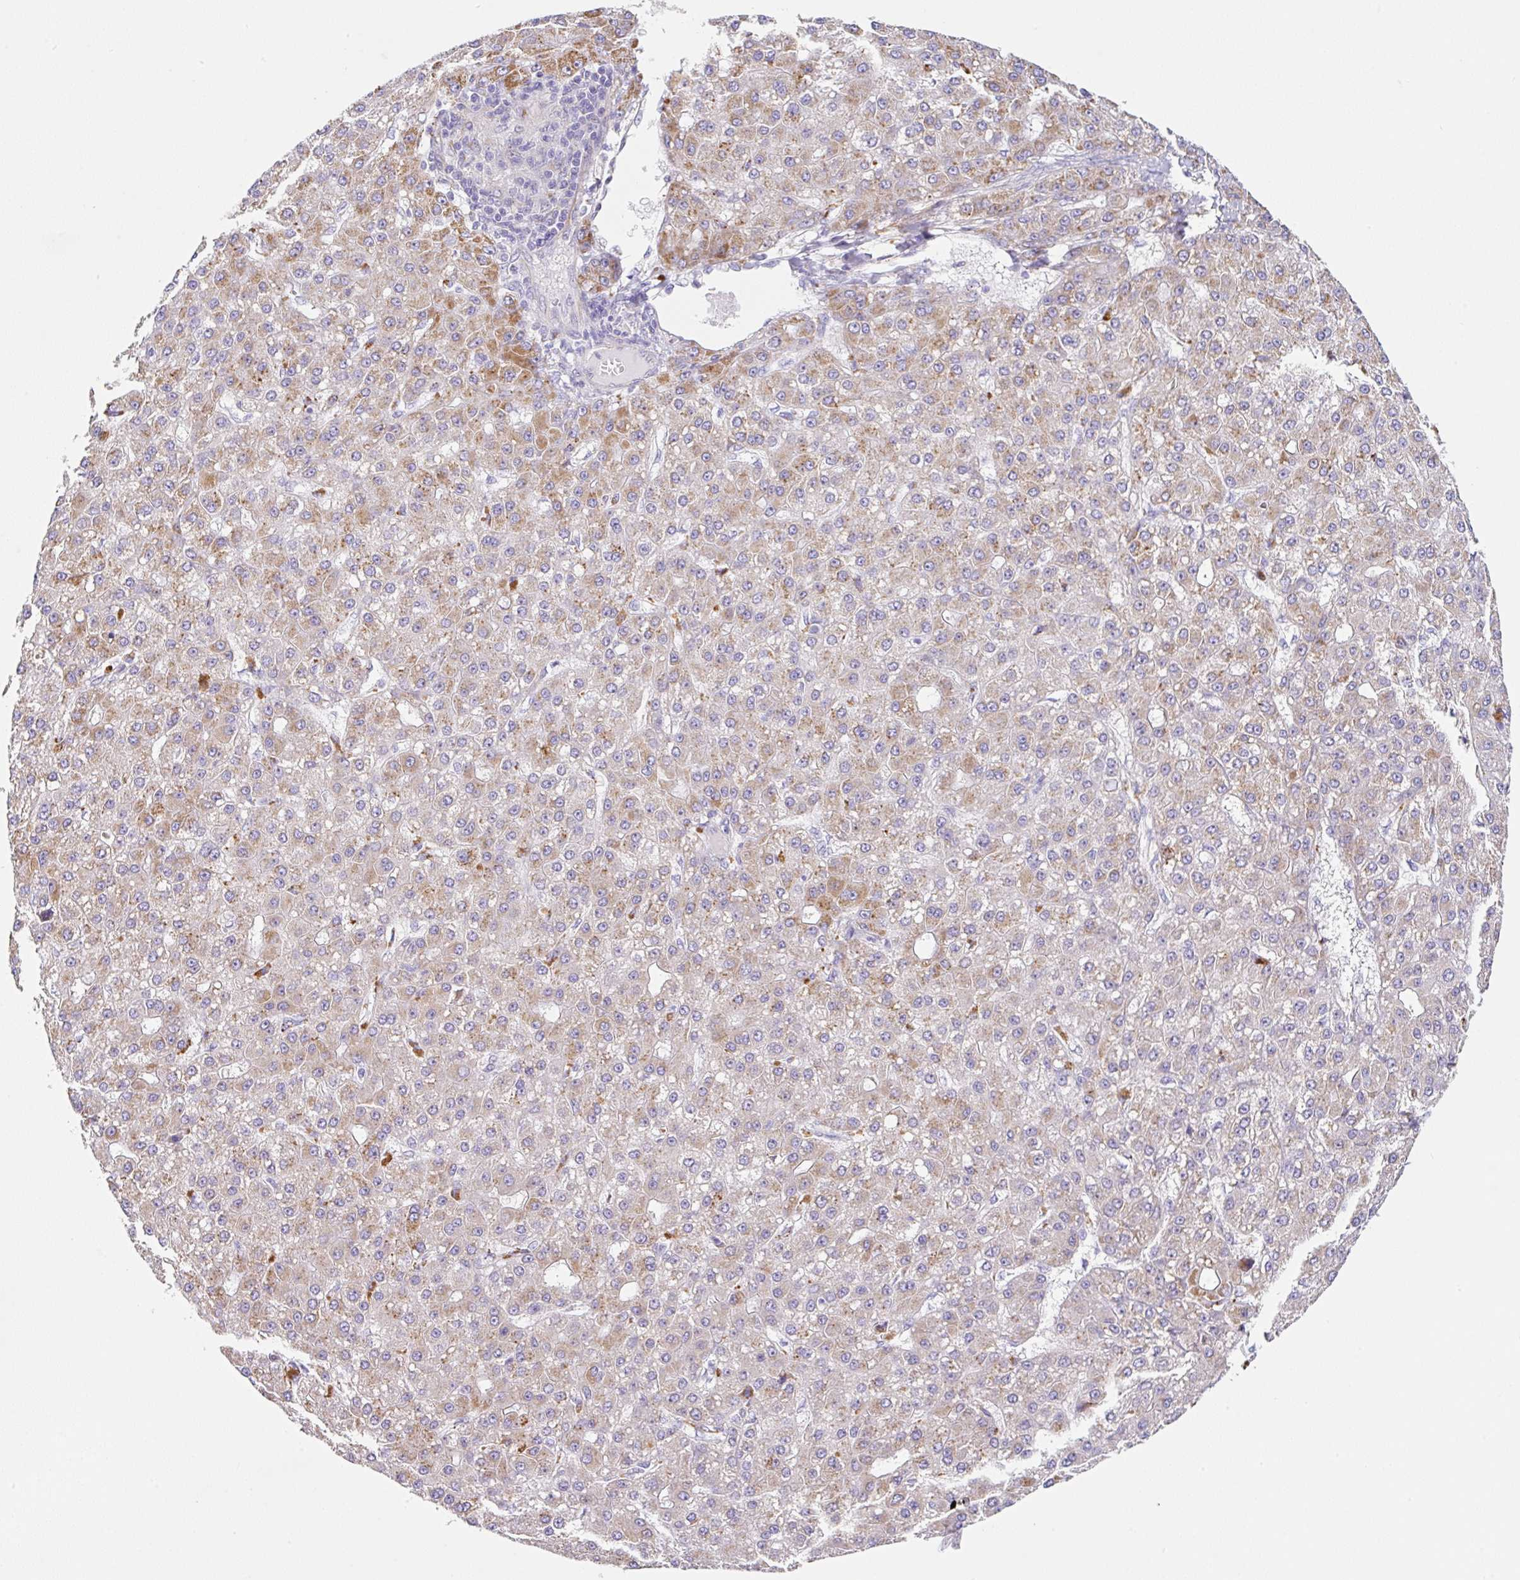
{"staining": {"intensity": "weak", "quantity": "25%-75%", "location": "cytoplasmic/membranous"}, "tissue": "liver cancer", "cell_type": "Tumor cells", "image_type": "cancer", "snomed": [{"axis": "morphology", "description": "Carcinoma, Hepatocellular, NOS"}, {"axis": "topography", "description": "Liver"}], "caption": "A brown stain highlights weak cytoplasmic/membranous expression of a protein in human liver cancer (hepatocellular carcinoma) tumor cells. The protein is stained brown, and the nuclei are stained in blue (DAB (3,3'-diaminobenzidine) IHC with brightfield microscopy, high magnification).", "gene": "DKK4", "patient": {"sex": "male", "age": 67}}